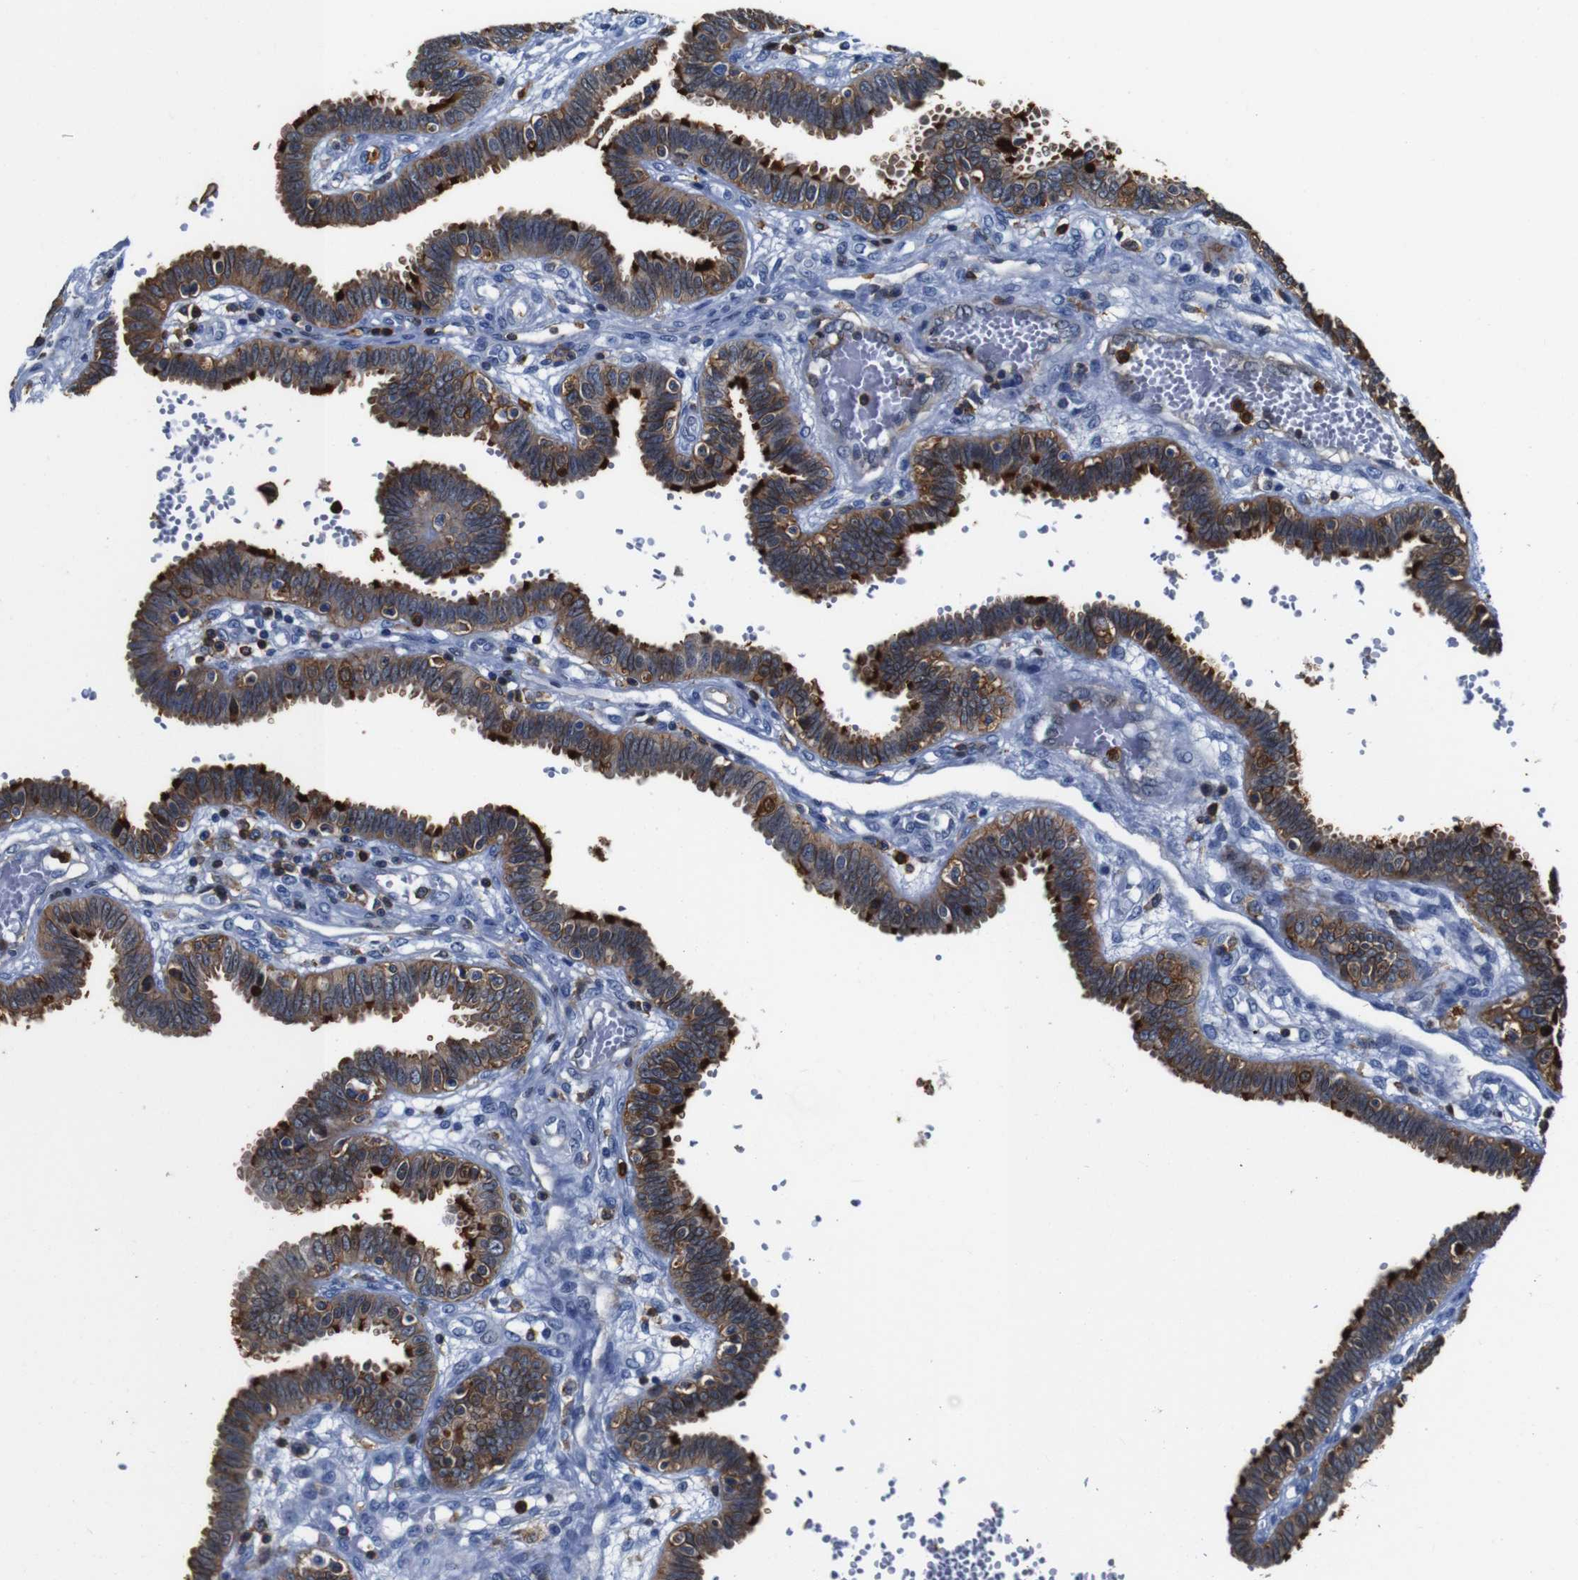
{"staining": {"intensity": "strong", "quantity": ">75%", "location": "cytoplasmic/membranous"}, "tissue": "fallopian tube", "cell_type": "Glandular cells", "image_type": "normal", "snomed": [{"axis": "morphology", "description": "Normal tissue, NOS"}, {"axis": "topography", "description": "Fallopian tube"}], "caption": "An immunohistochemistry (IHC) micrograph of unremarkable tissue is shown. Protein staining in brown shows strong cytoplasmic/membranous positivity in fallopian tube within glandular cells.", "gene": "ANXA1", "patient": {"sex": "female", "age": 32}}